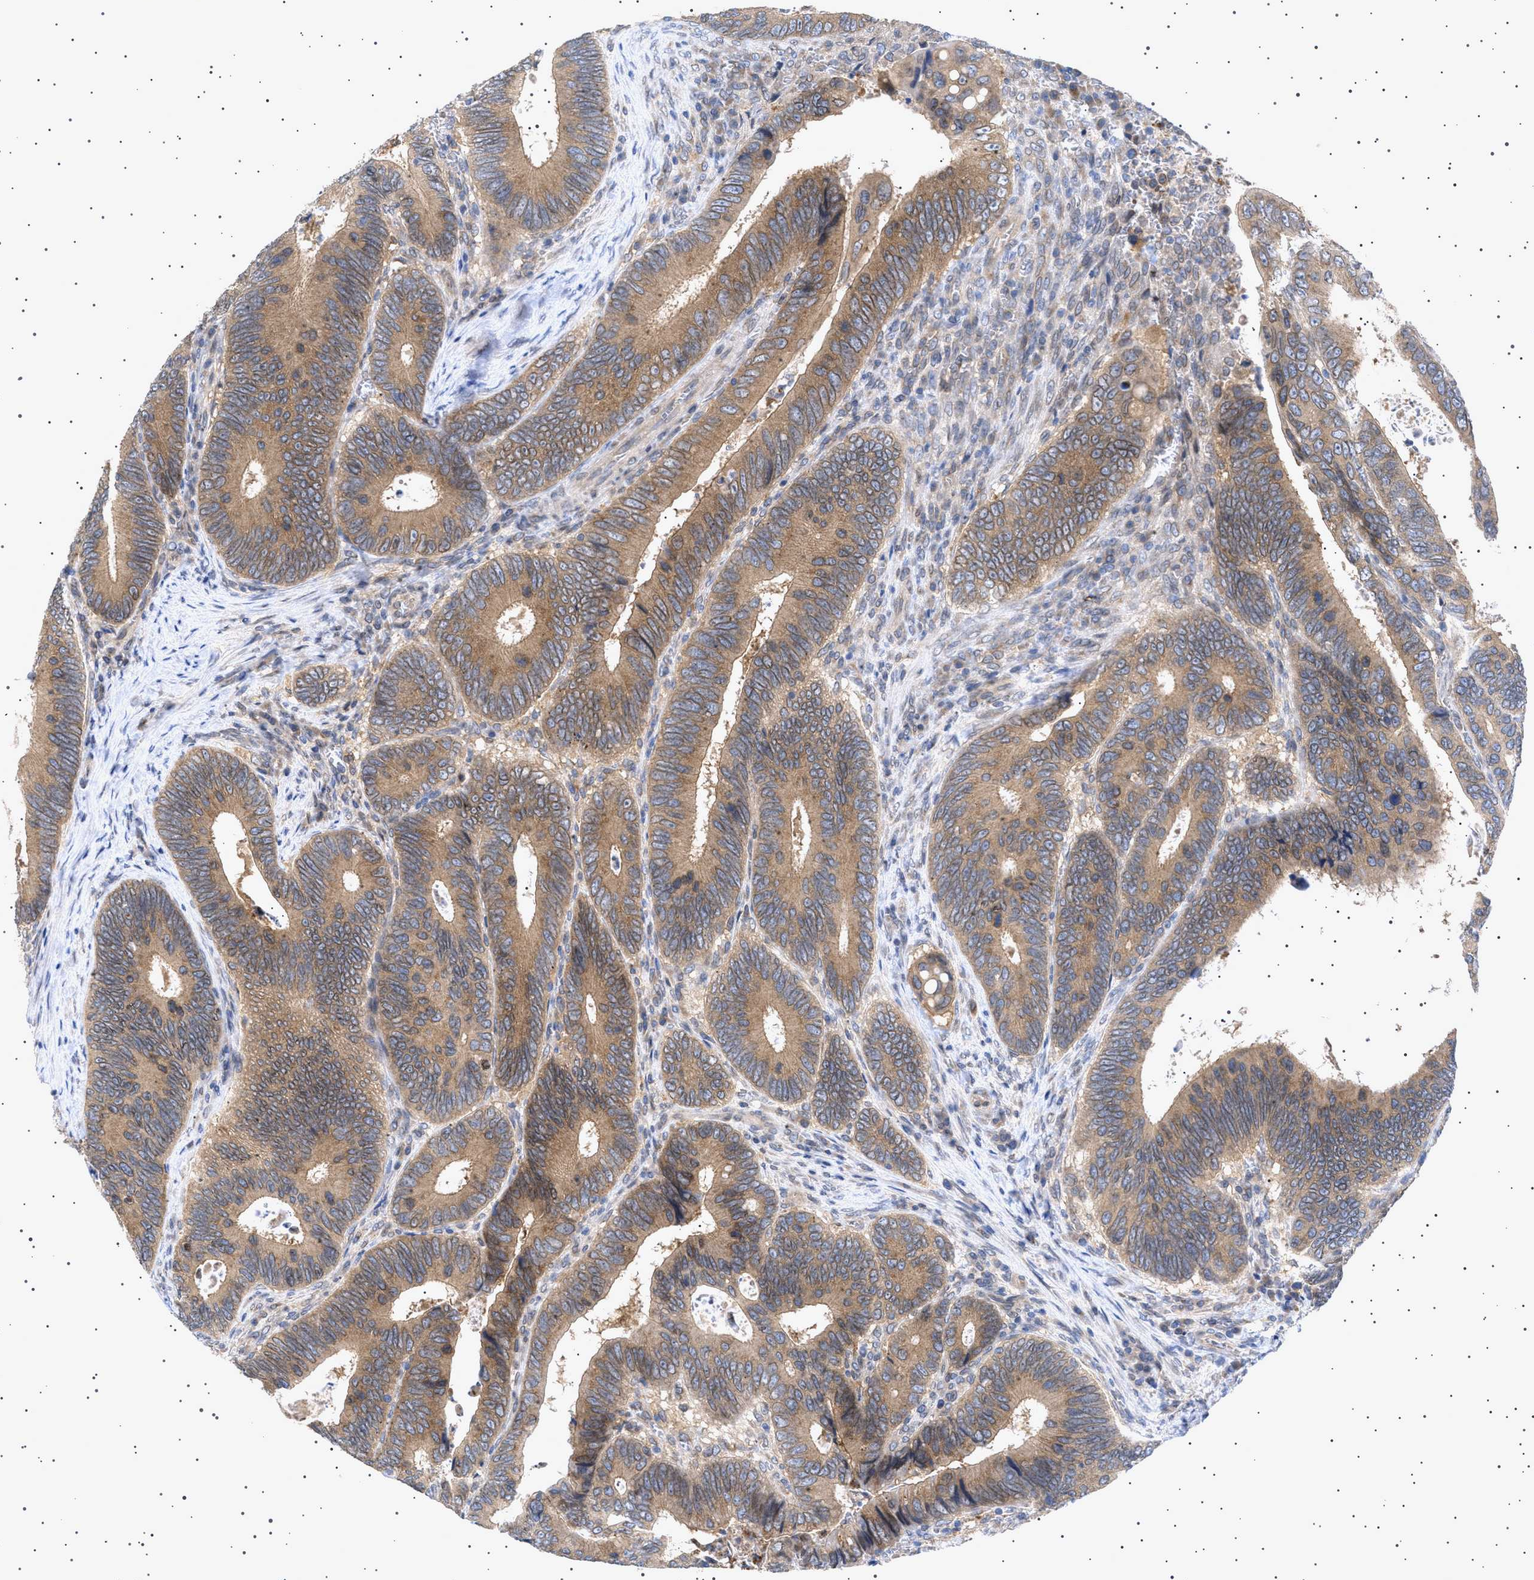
{"staining": {"intensity": "moderate", "quantity": ">75%", "location": "cytoplasmic/membranous"}, "tissue": "colorectal cancer", "cell_type": "Tumor cells", "image_type": "cancer", "snomed": [{"axis": "morphology", "description": "Inflammation, NOS"}, {"axis": "morphology", "description": "Adenocarcinoma, NOS"}, {"axis": "topography", "description": "Colon"}], "caption": "Human adenocarcinoma (colorectal) stained with a brown dye exhibits moderate cytoplasmic/membranous positive staining in approximately >75% of tumor cells.", "gene": "NUP93", "patient": {"sex": "male", "age": 72}}